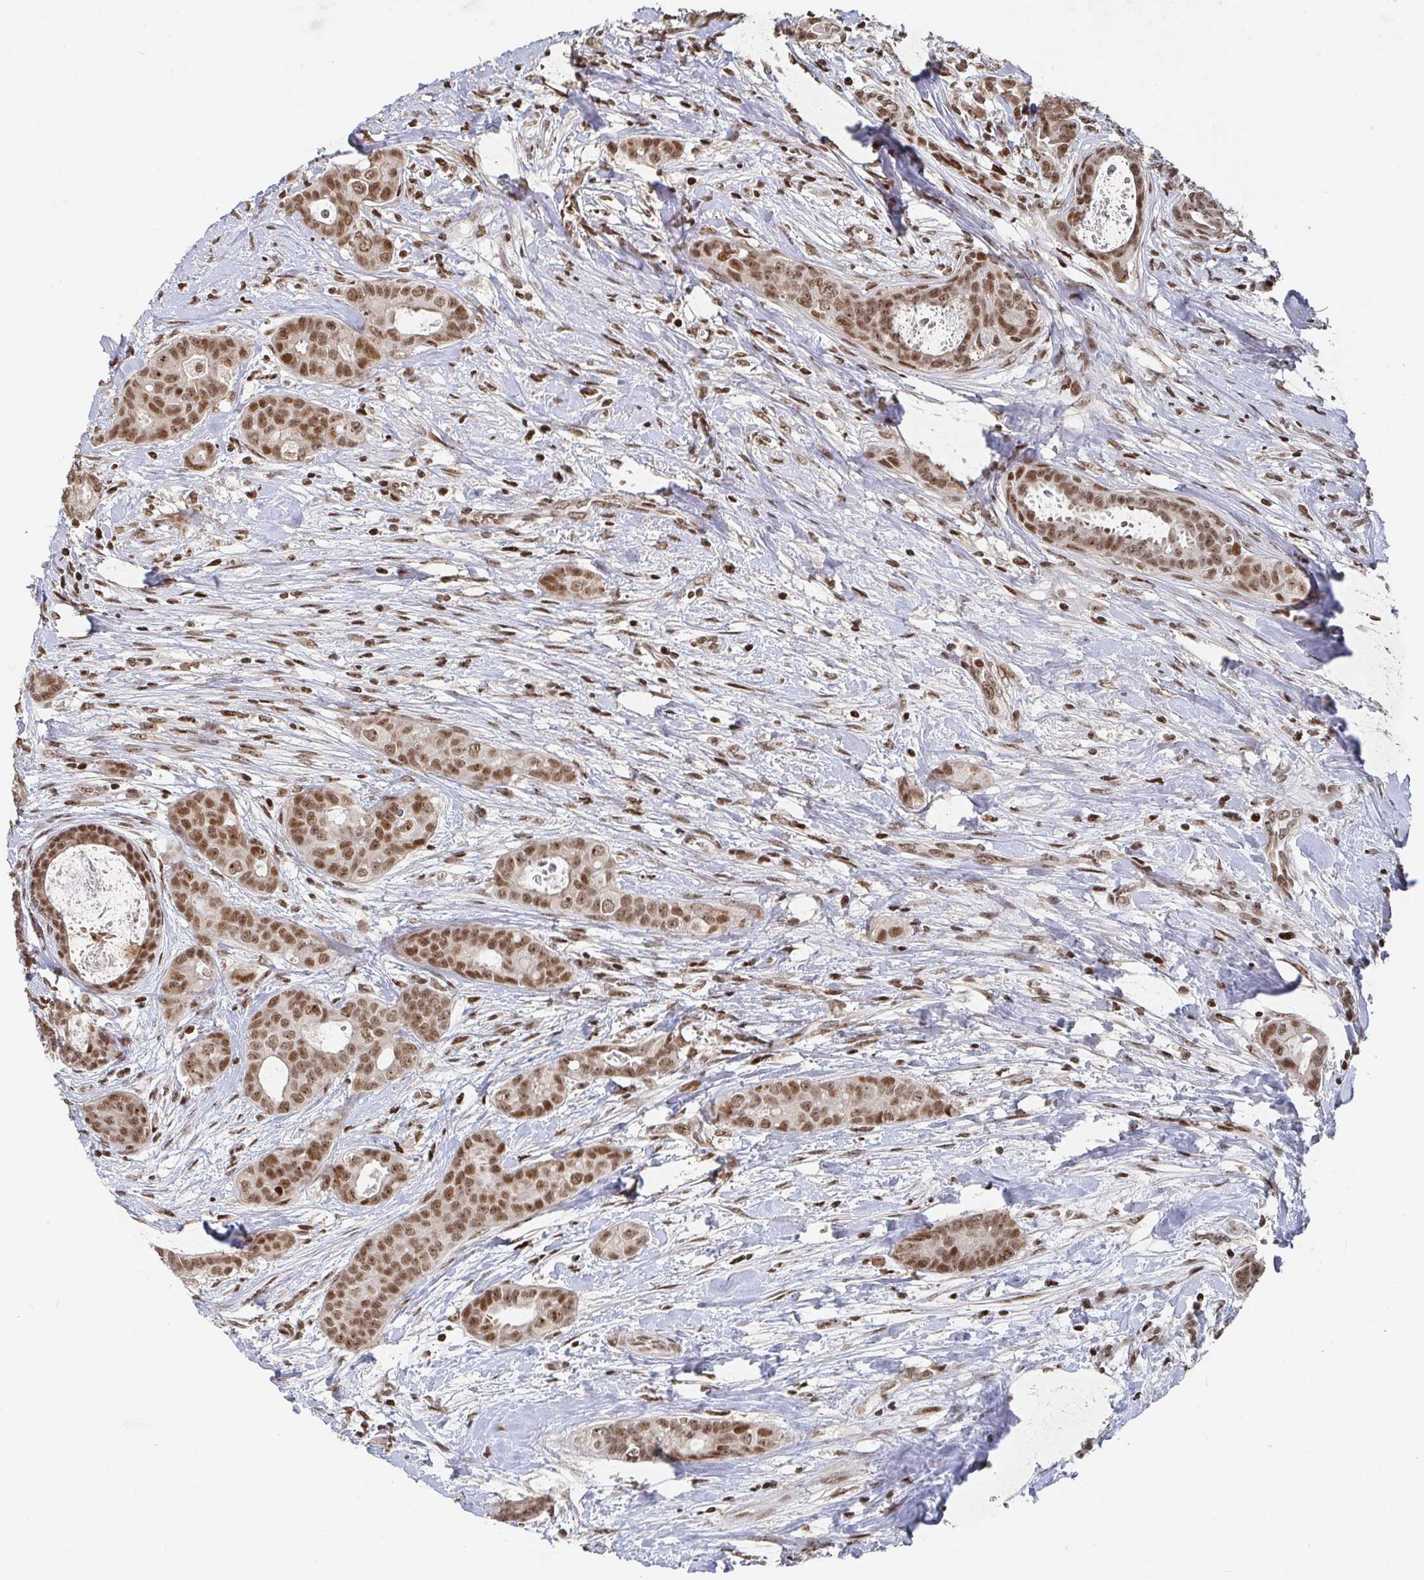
{"staining": {"intensity": "moderate", "quantity": ">75%", "location": "nuclear"}, "tissue": "breast cancer", "cell_type": "Tumor cells", "image_type": "cancer", "snomed": [{"axis": "morphology", "description": "Duct carcinoma"}, {"axis": "topography", "description": "Breast"}], "caption": "Brown immunohistochemical staining in human breast cancer displays moderate nuclear positivity in approximately >75% of tumor cells.", "gene": "ZDHHC12", "patient": {"sex": "female", "age": 45}}